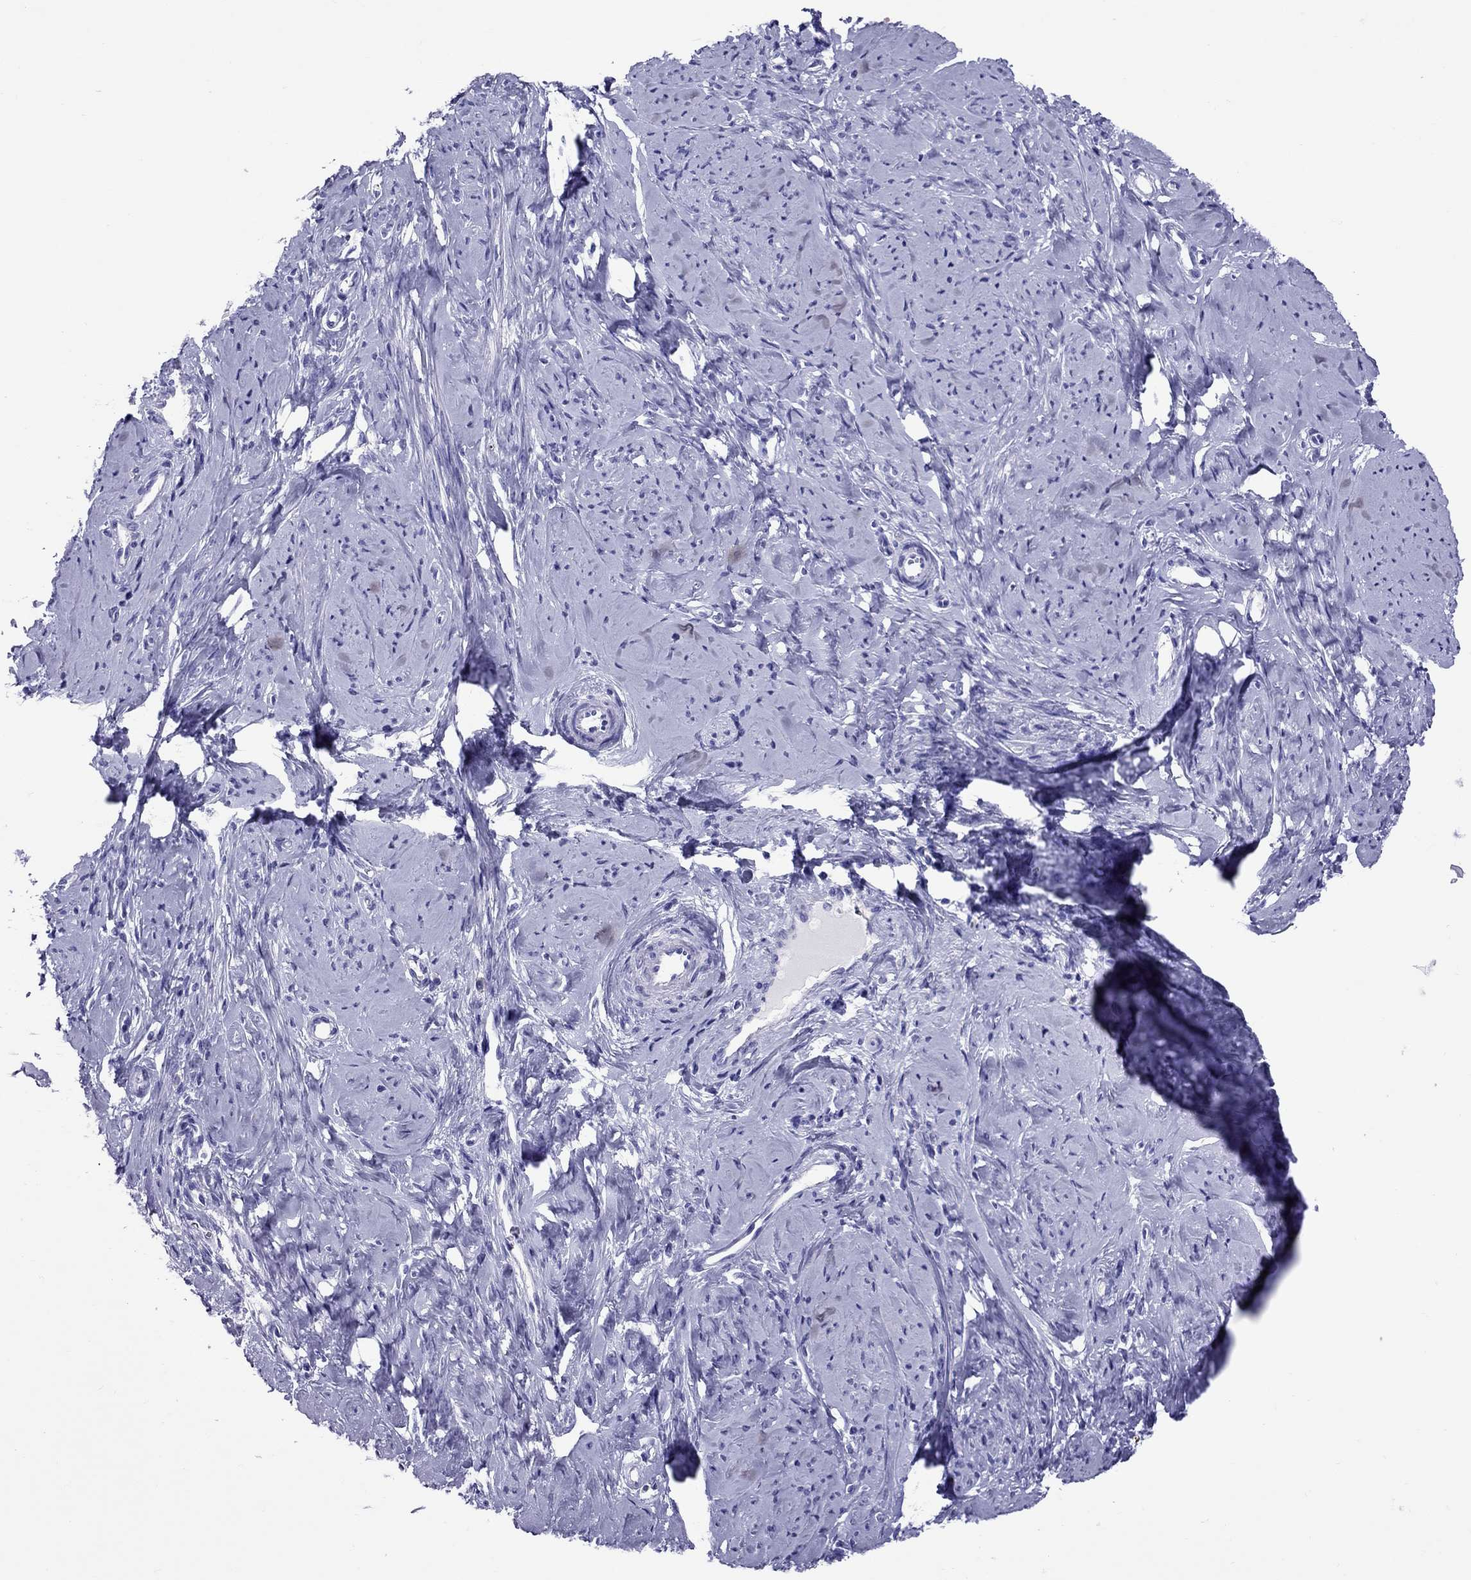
{"staining": {"intensity": "negative", "quantity": "none", "location": "none"}, "tissue": "smooth muscle", "cell_type": "Smooth muscle cells", "image_type": "normal", "snomed": [{"axis": "morphology", "description": "Normal tissue, NOS"}, {"axis": "topography", "description": "Smooth muscle"}], "caption": "Immunohistochemistry image of benign smooth muscle: human smooth muscle stained with DAB (3,3'-diaminobenzidine) exhibits no significant protein positivity in smooth muscle cells.", "gene": "AVPR1B", "patient": {"sex": "female", "age": 48}}